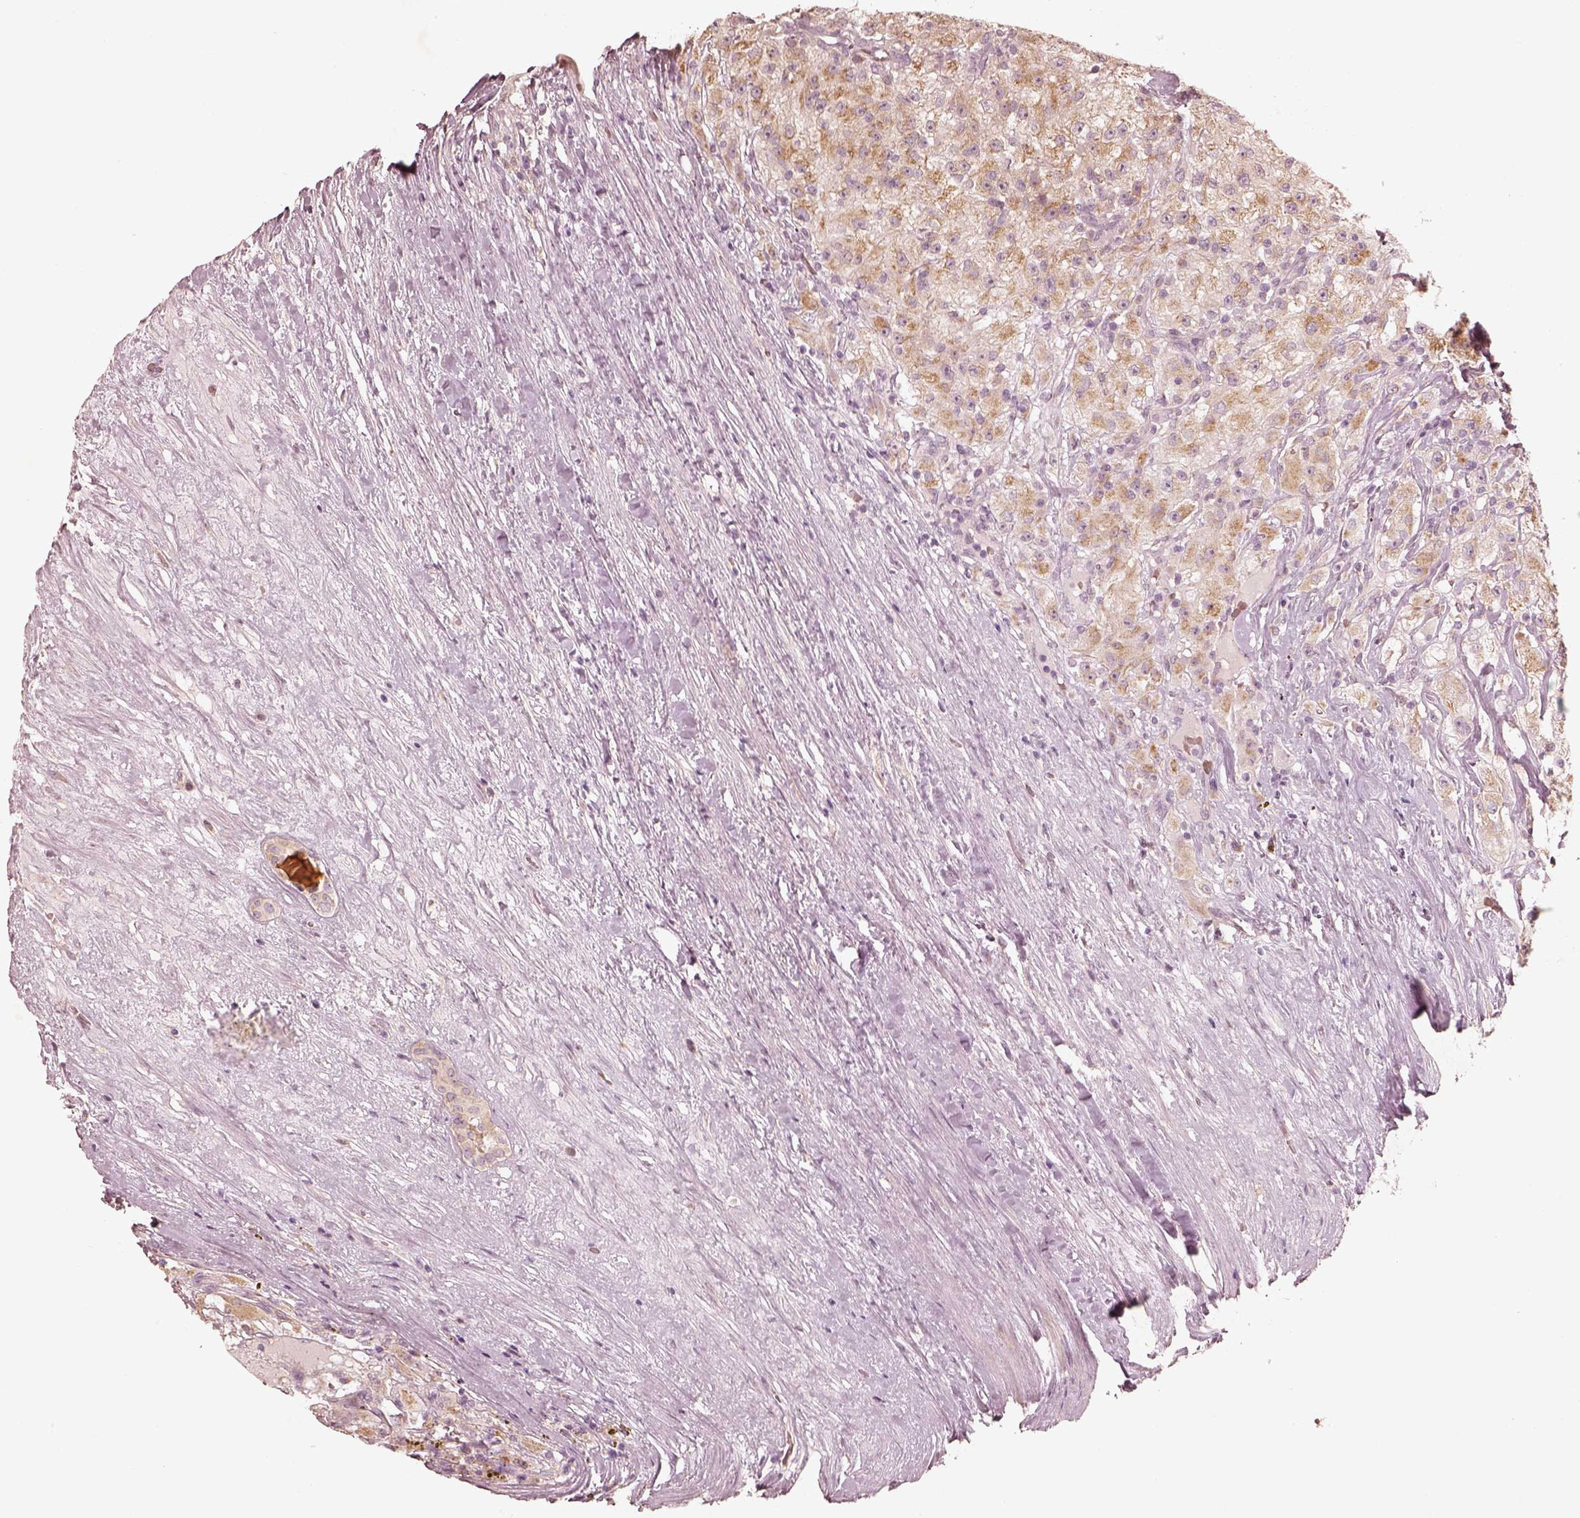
{"staining": {"intensity": "moderate", "quantity": ">75%", "location": "cytoplasmic/membranous"}, "tissue": "renal cancer", "cell_type": "Tumor cells", "image_type": "cancer", "snomed": [{"axis": "morphology", "description": "Adenocarcinoma, NOS"}, {"axis": "topography", "description": "Kidney"}], "caption": "Protein analysis of renal cancer tissue reveals moderate cytoplasmic/membranous positivity in approximately >75% of tumor cells.", "gene": "WLS", "patient": {"sex": "female", "age": 67}}